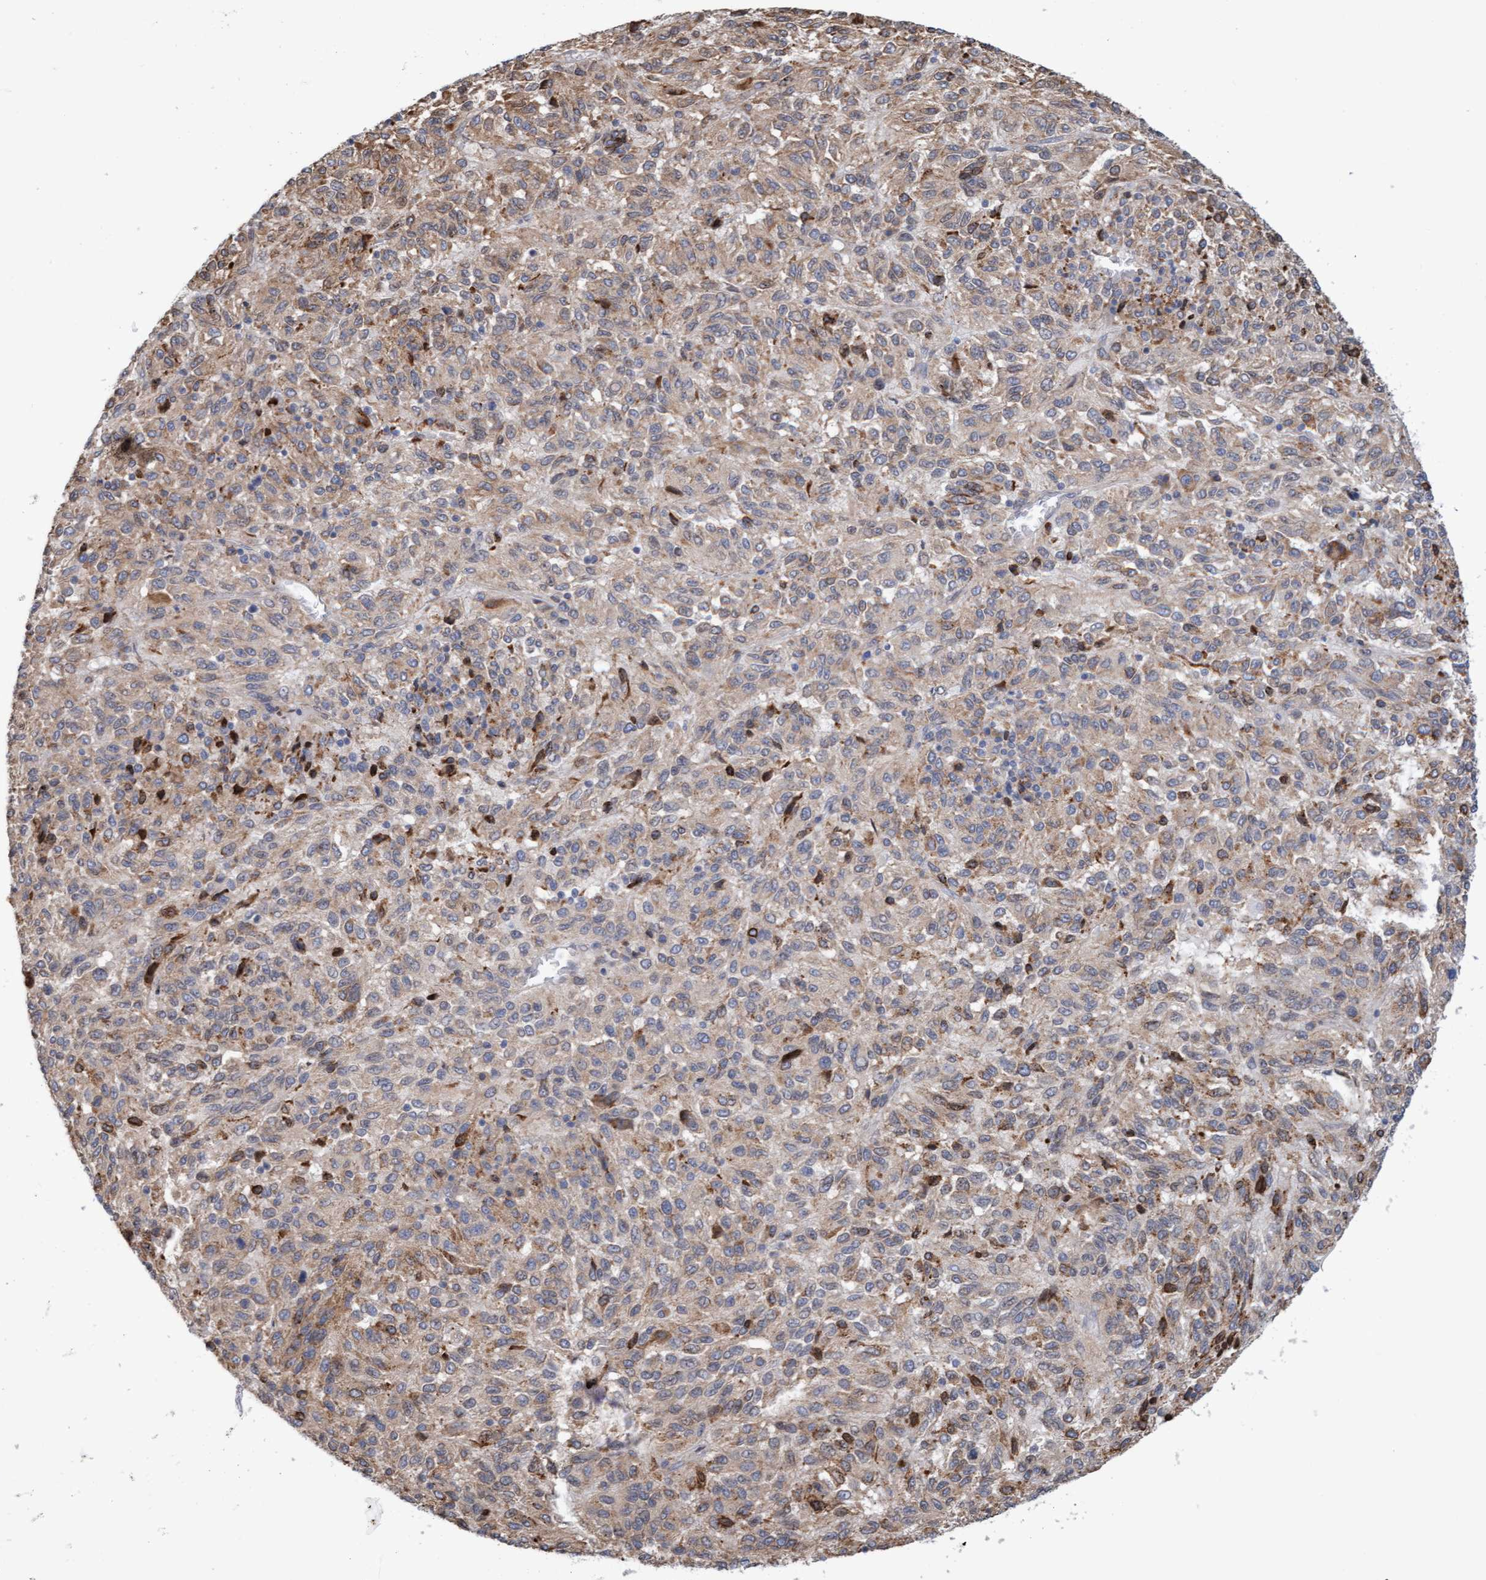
{"staining": {"intensity": "weak", "quantity": ">75%", "location": "cytoplasmic/membranous"}, "tissue": "melanoma", "cell_type": "Tumor cells", "image_type": "cancer", "snomed": [{"axis": "morphology", "description": "Malignant melanoma, Metastatic site"}, {"axis": "topography", "description": "Lung"}], "caption": "About >75% of tumor cells in human malignant melanoma (metastatic site) display weak cytoplasmic/membranous protein positivity as visualized by brown immunohistochemical staining.", "gene": "MMP8", "patient": {"sex": "male", "age": 64}}